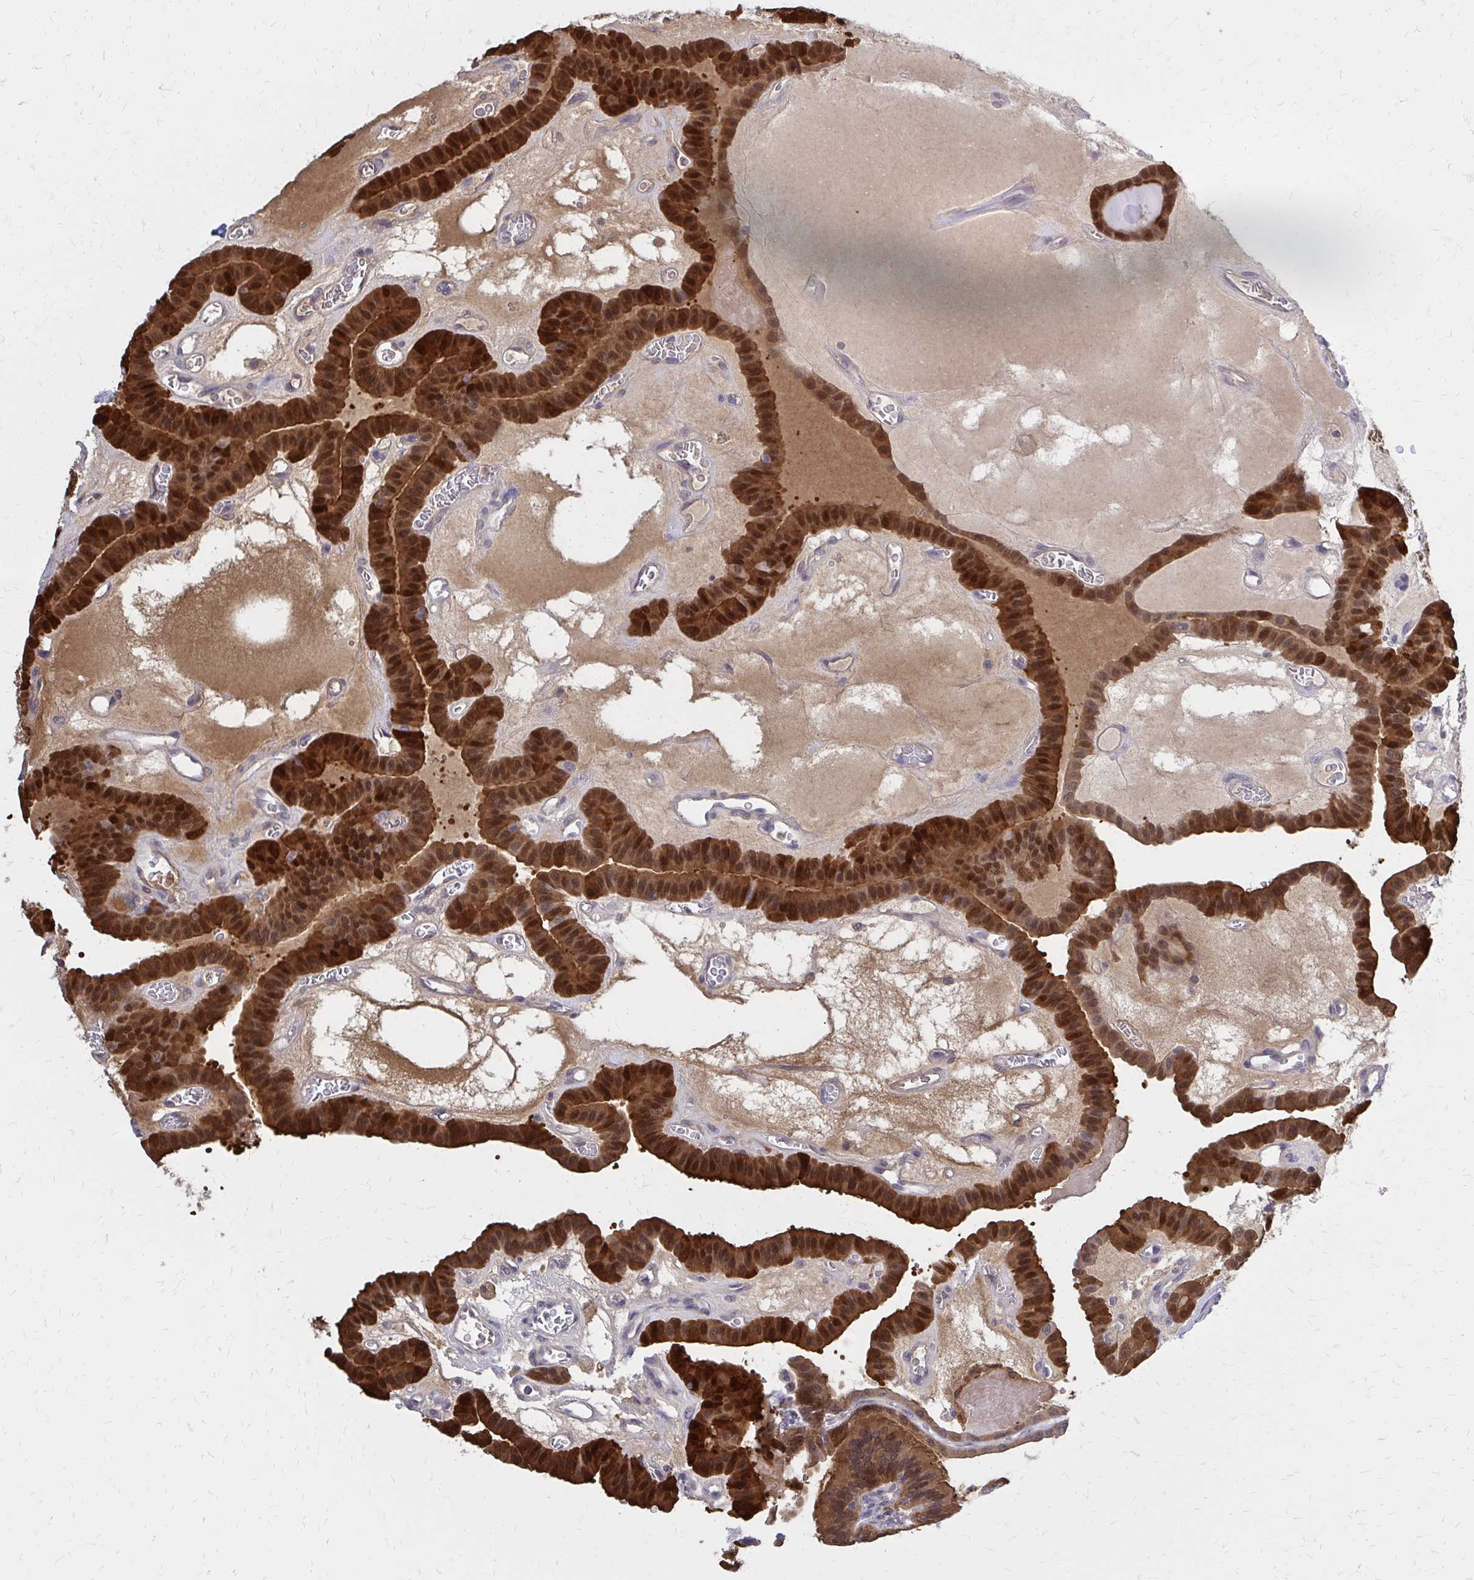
{"staining": {"intensity": "strong", "quantity": ">75%", "location": "cytoplasmic/membranous"}, "tissue": "thyroid cancer", "cell_type": "Tumor cells", "image_type": "cancer", "snomed": [{"axis": "morphology", "description": "Papillary adenocarcinoma, NOS"}, {"axis": "topography", "description": "Thyroid gland"}], "caption": "Thyroid papillary adenocarcinoma stained with IHC exhibits strong cytoplasmic/membranous expression in approximately >75% of tumor cells.", "gene": "DBI", "patient": {"sex": "male", "age": 87}}